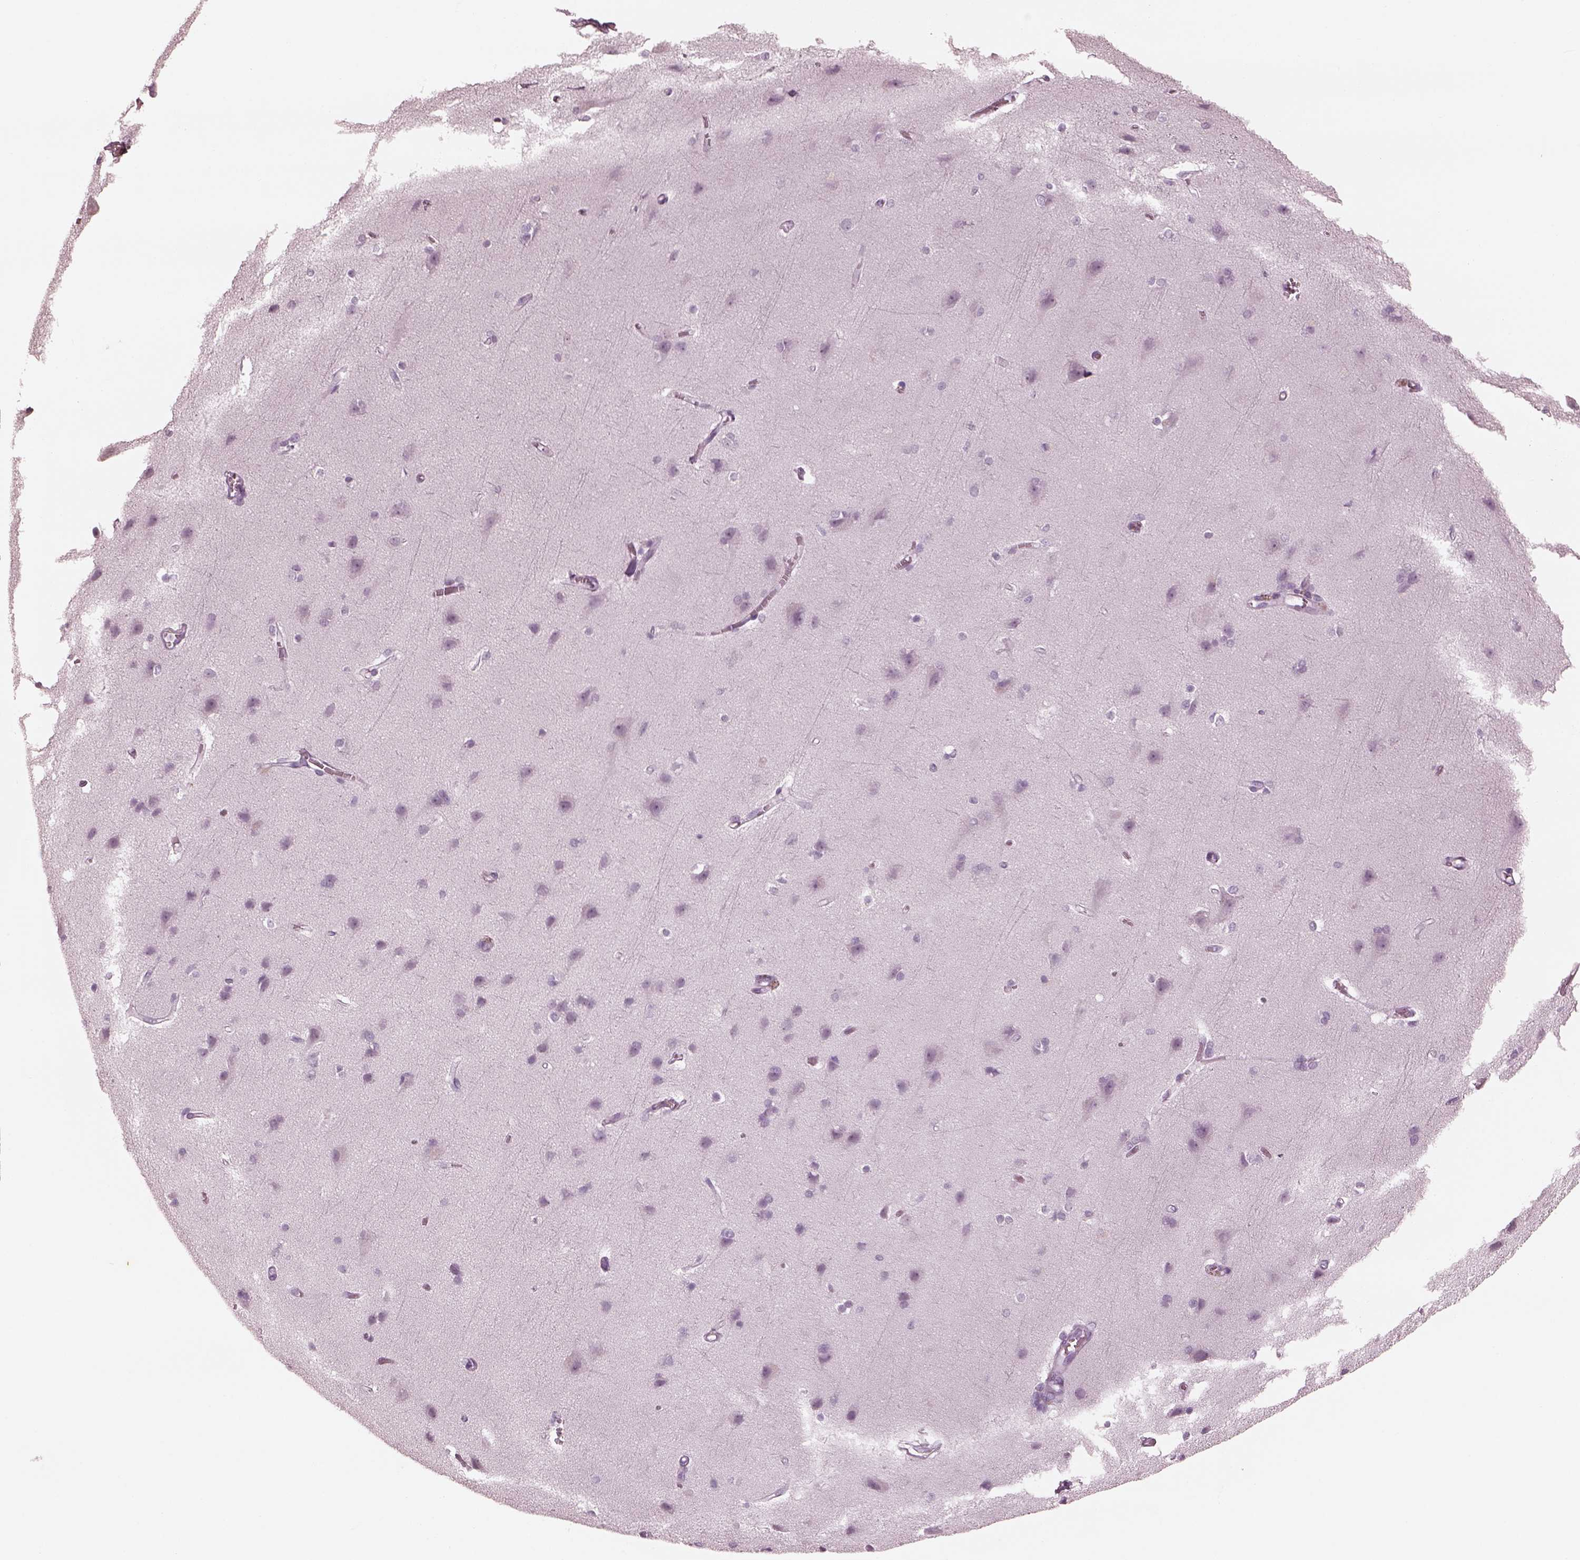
{"staining": {"intensity": "negative", "quantity": "none", "location": "none"}, "tissue": "cerebral cortex", "cell_type": "Endothelial cells", "image_type": "normal", "snomed": [{"axis": "morphology", "description": "Normal tissue, NOS"}, {"axis": "topography", "description": "Cerebral cortex"}], "caption": "Immunohistochemical staining of benign human cerebral cortex demonstrates no significant positivity in endothelial cells.", "gene": "C2orf81", "patient": {"sex": "male", "age": 37}}